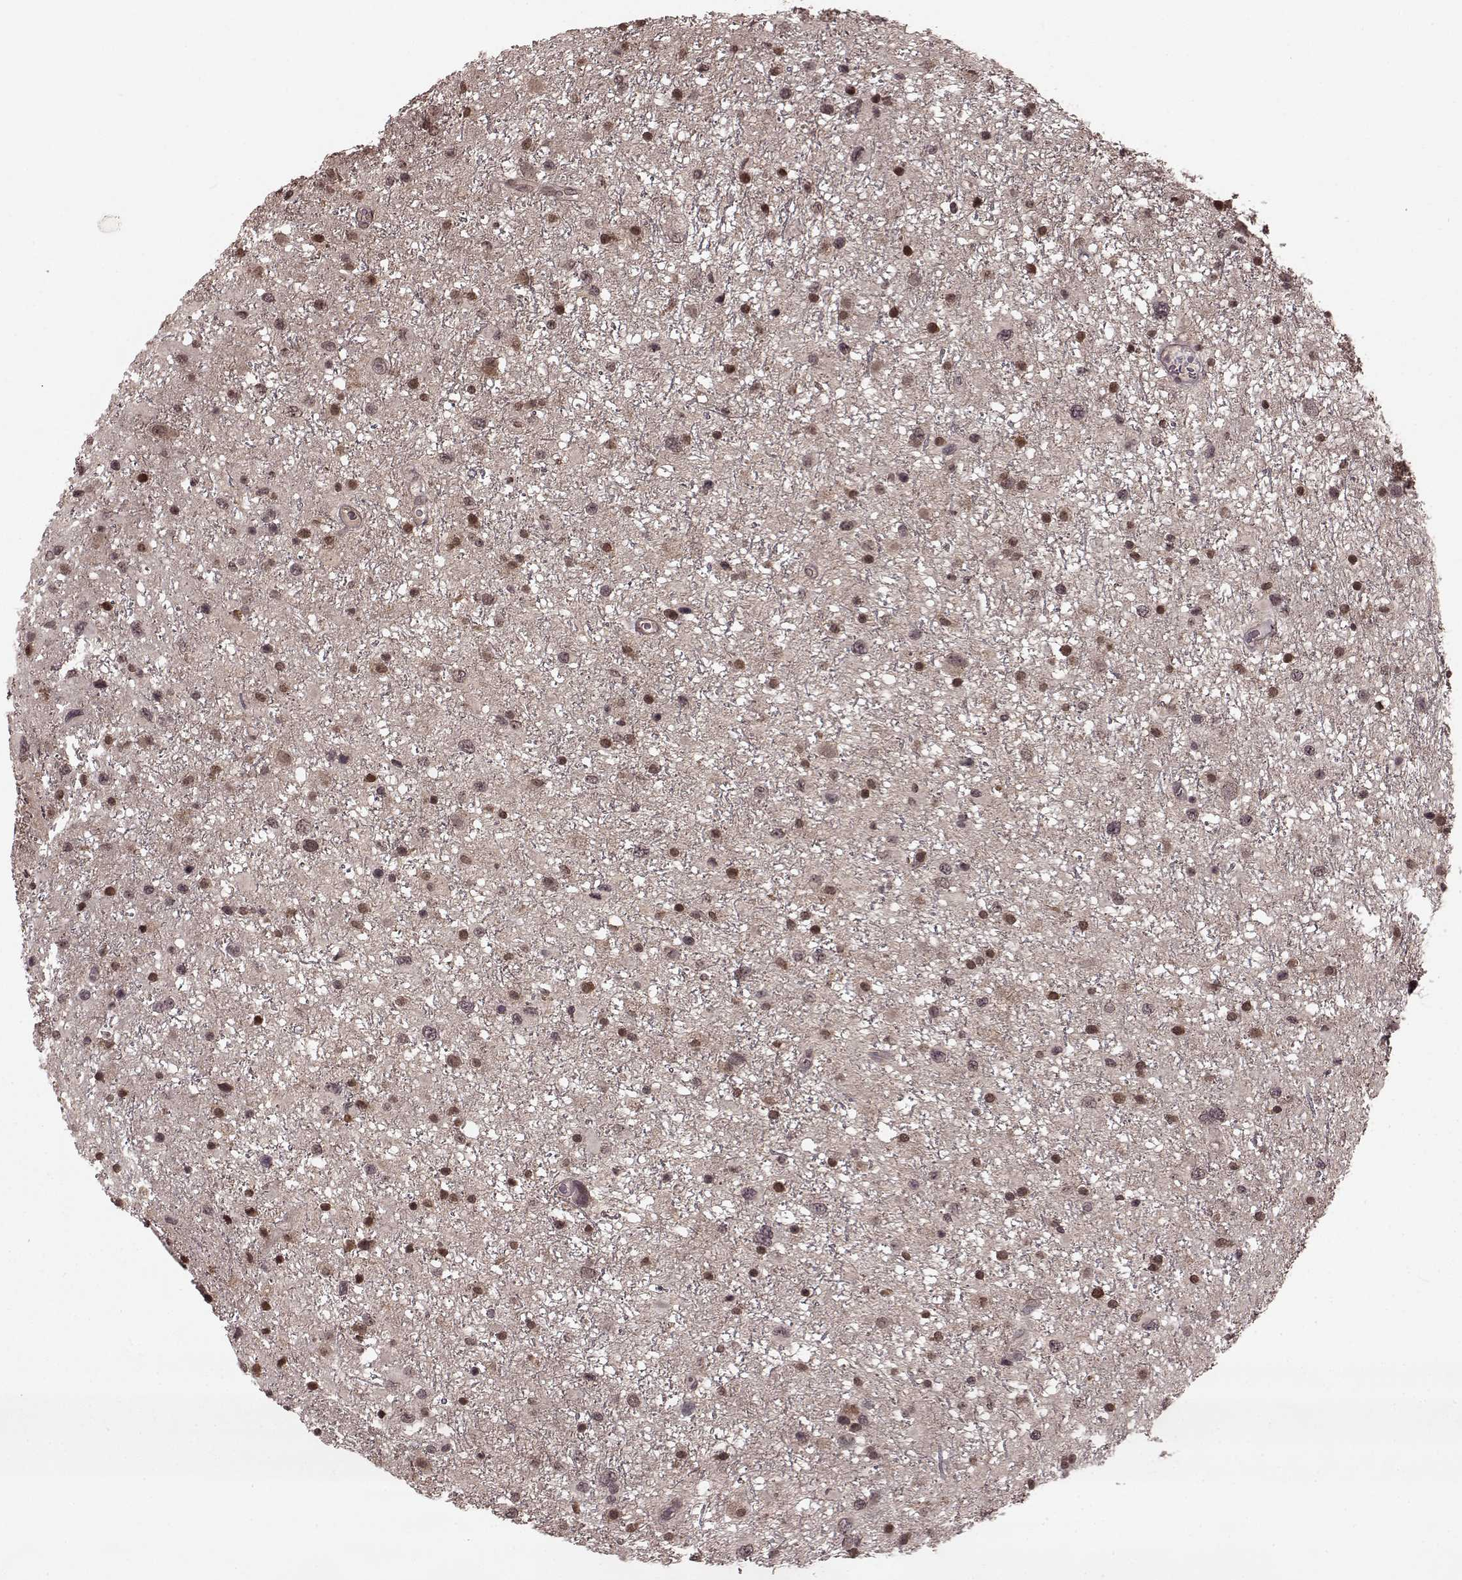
{"staining": {"intensity": "moderate", "quantity": "<25%", "location": "nuclear"}, "tissue": "glioma", "cell_type": "Tumor cells", "image_type": "cancer", "snomed": [{"axis": "morphology", "description": "Glioma, malignant, Low grade"}, {"axis": "topography", "description": "Brain"}], "caption": "Malignant glioma (low-grade) was stained to show a protein in brown. There is low levels of moderate nuclear positivity in approximately <25% of tumor cells.", "gene": "GSS", "patient": {"sex": "female", "age": 32}}